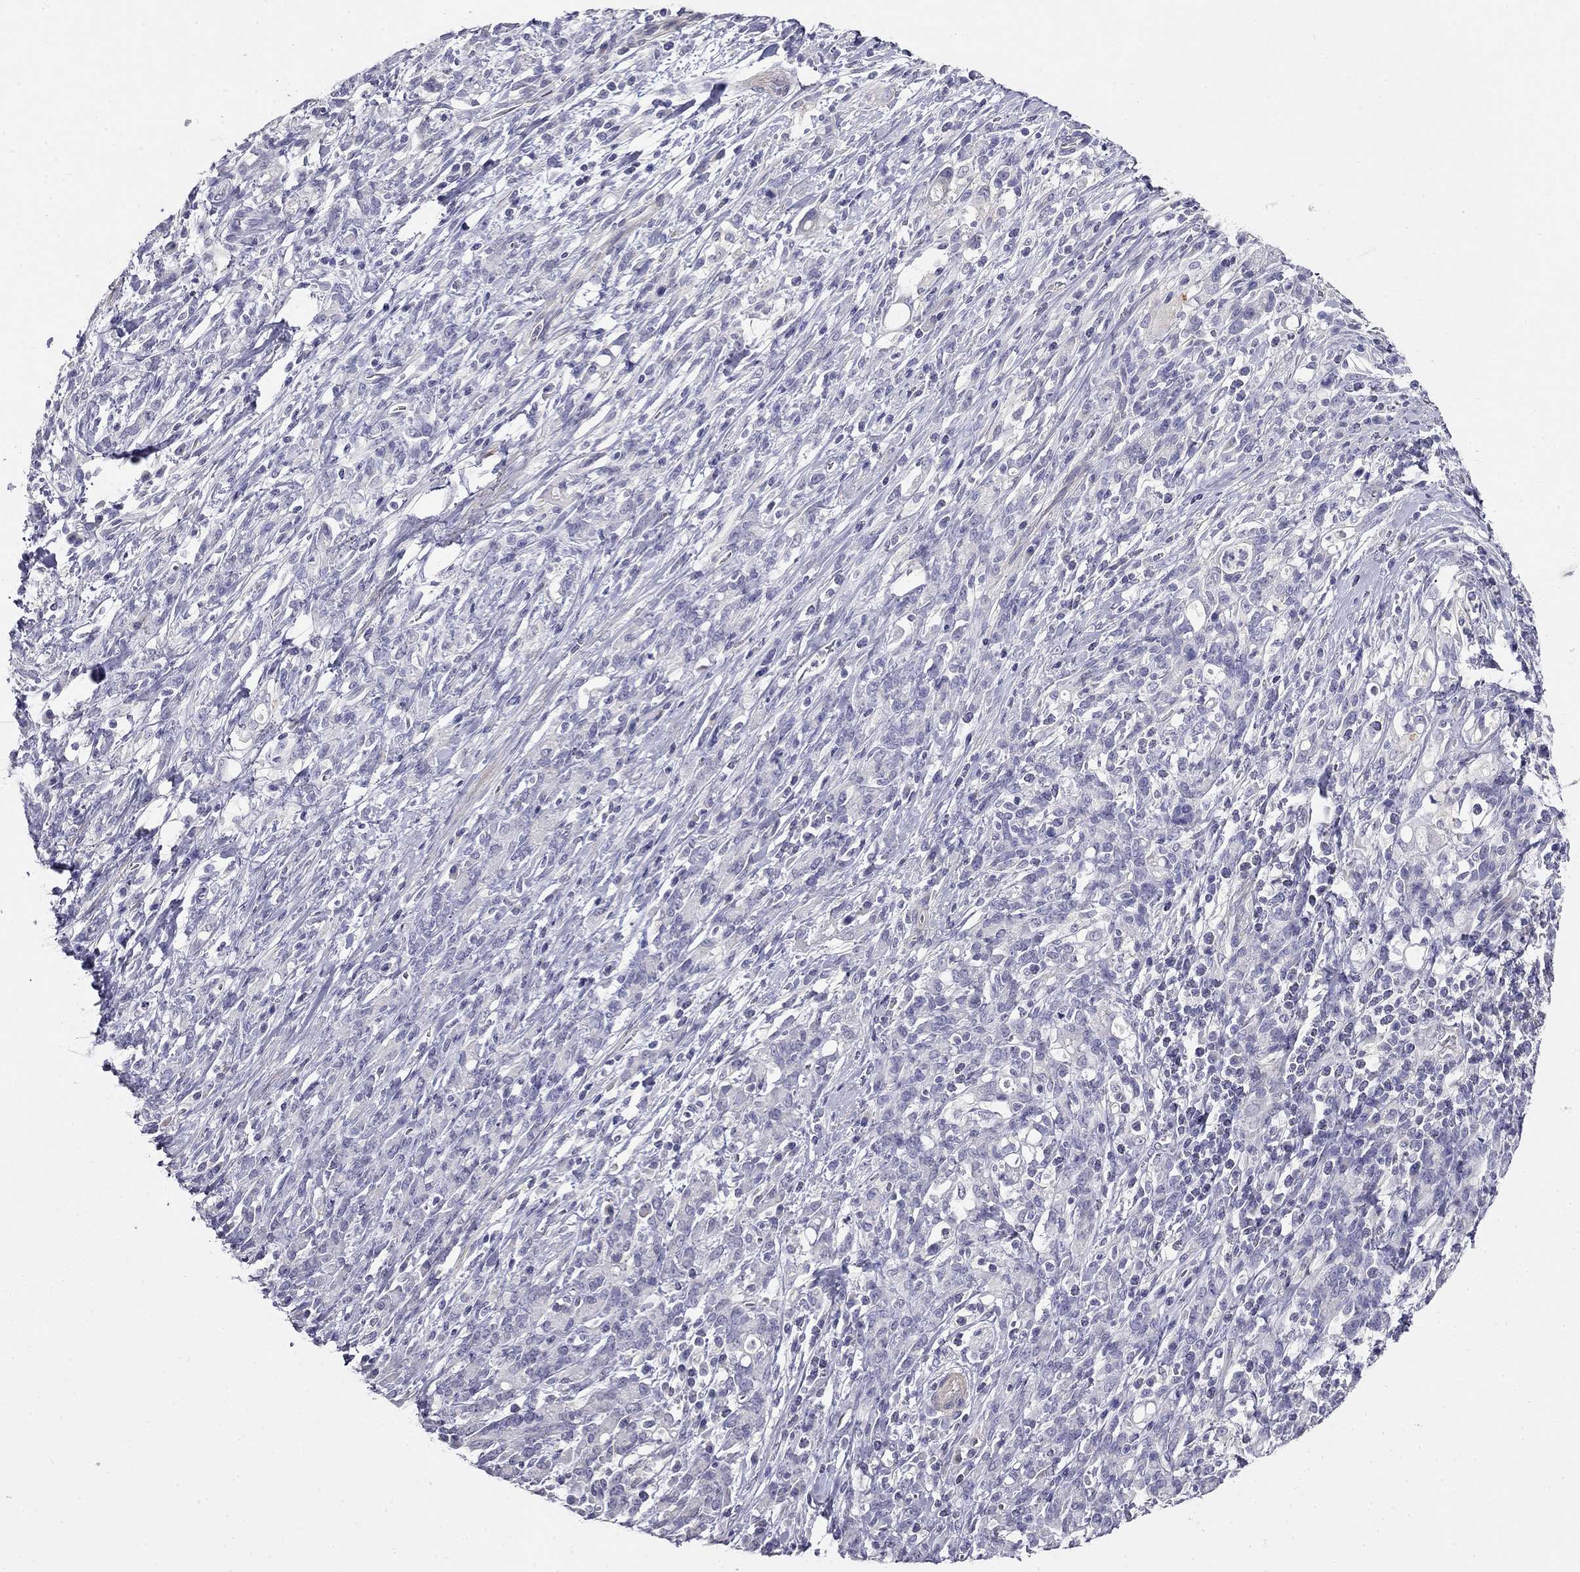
{"staining": {"intensity": "negative", "quantity": "none", "location": "none"}, "tissue": "stomach cancer", "cell_type": "Tumor cells", "image_type": "cancer", "snomed": [{"axis": "morphology", "description": "Adenocarcinoma, NOS"}, {"axis": "topography", "description": "Stomach"}], "caption": "Immunohistochemistry (IHC) of human stomach cancer (adenocarcinoma) shows no expression in tumor cells.", "gene": "LY6H", "patient": {"sex": "female", "age": 57}}